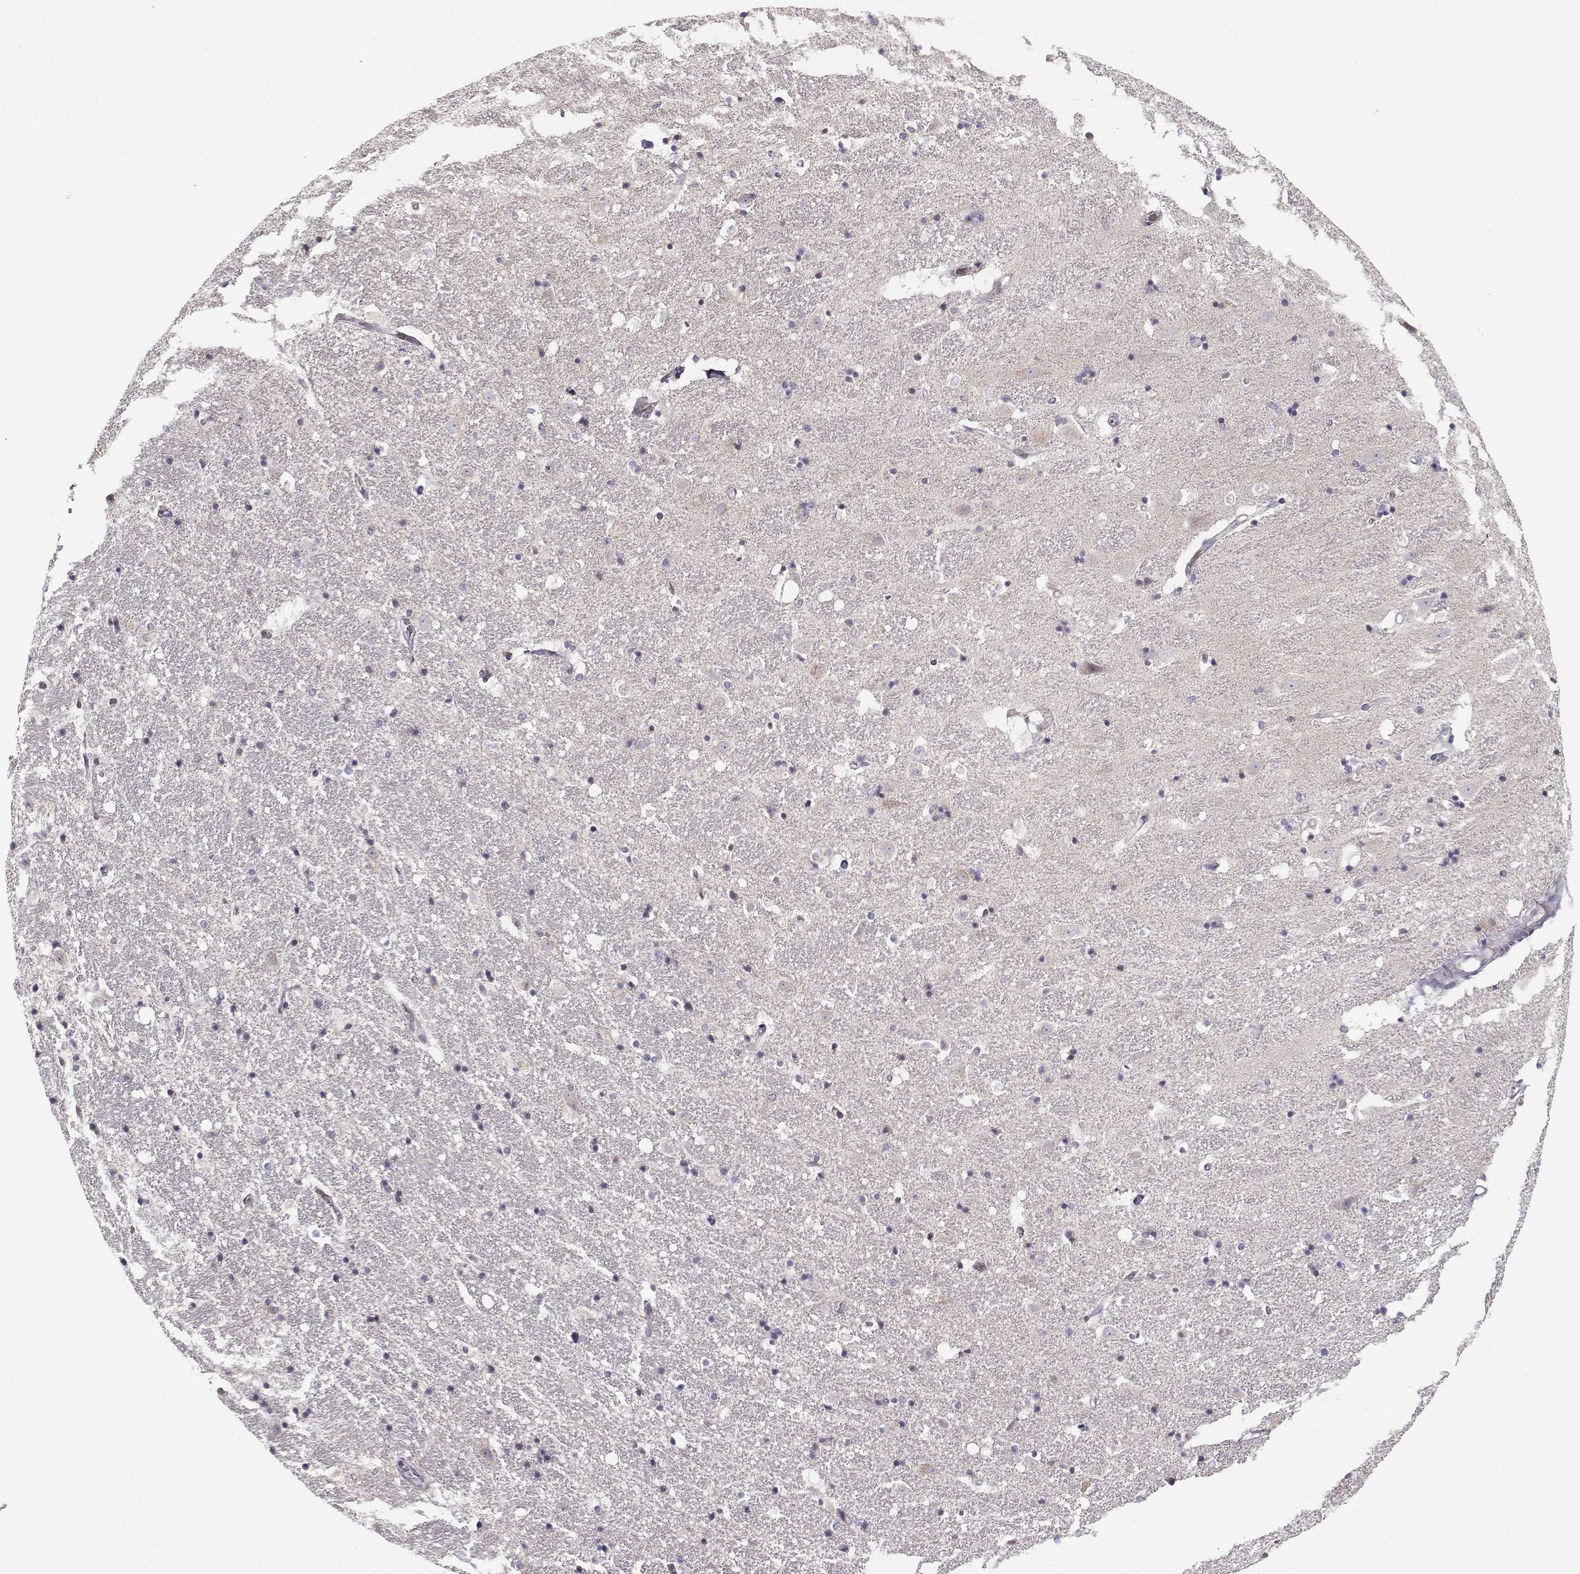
{"staining": {"intensity": "negative", "quantity": "none", "location": "none"}, "tissue": "hippocampus", "cell_type": "Glial cells", "image_type": "normal", "snomed": [{"axis": "morphology", "description": "Normal tissue, NOS"}, {"axis": "topography", "description": "Hippocampus"}], "caption": "IHC image of benign hippocampus stained for a protein (brown), which shows no expression in glial cells. The staining is performed using DAB brown chromogen with nuclei counter-stained in using hematoxylin.", "gene": "SLC4A5", "patient": {"sex": "male", "age": 49}}